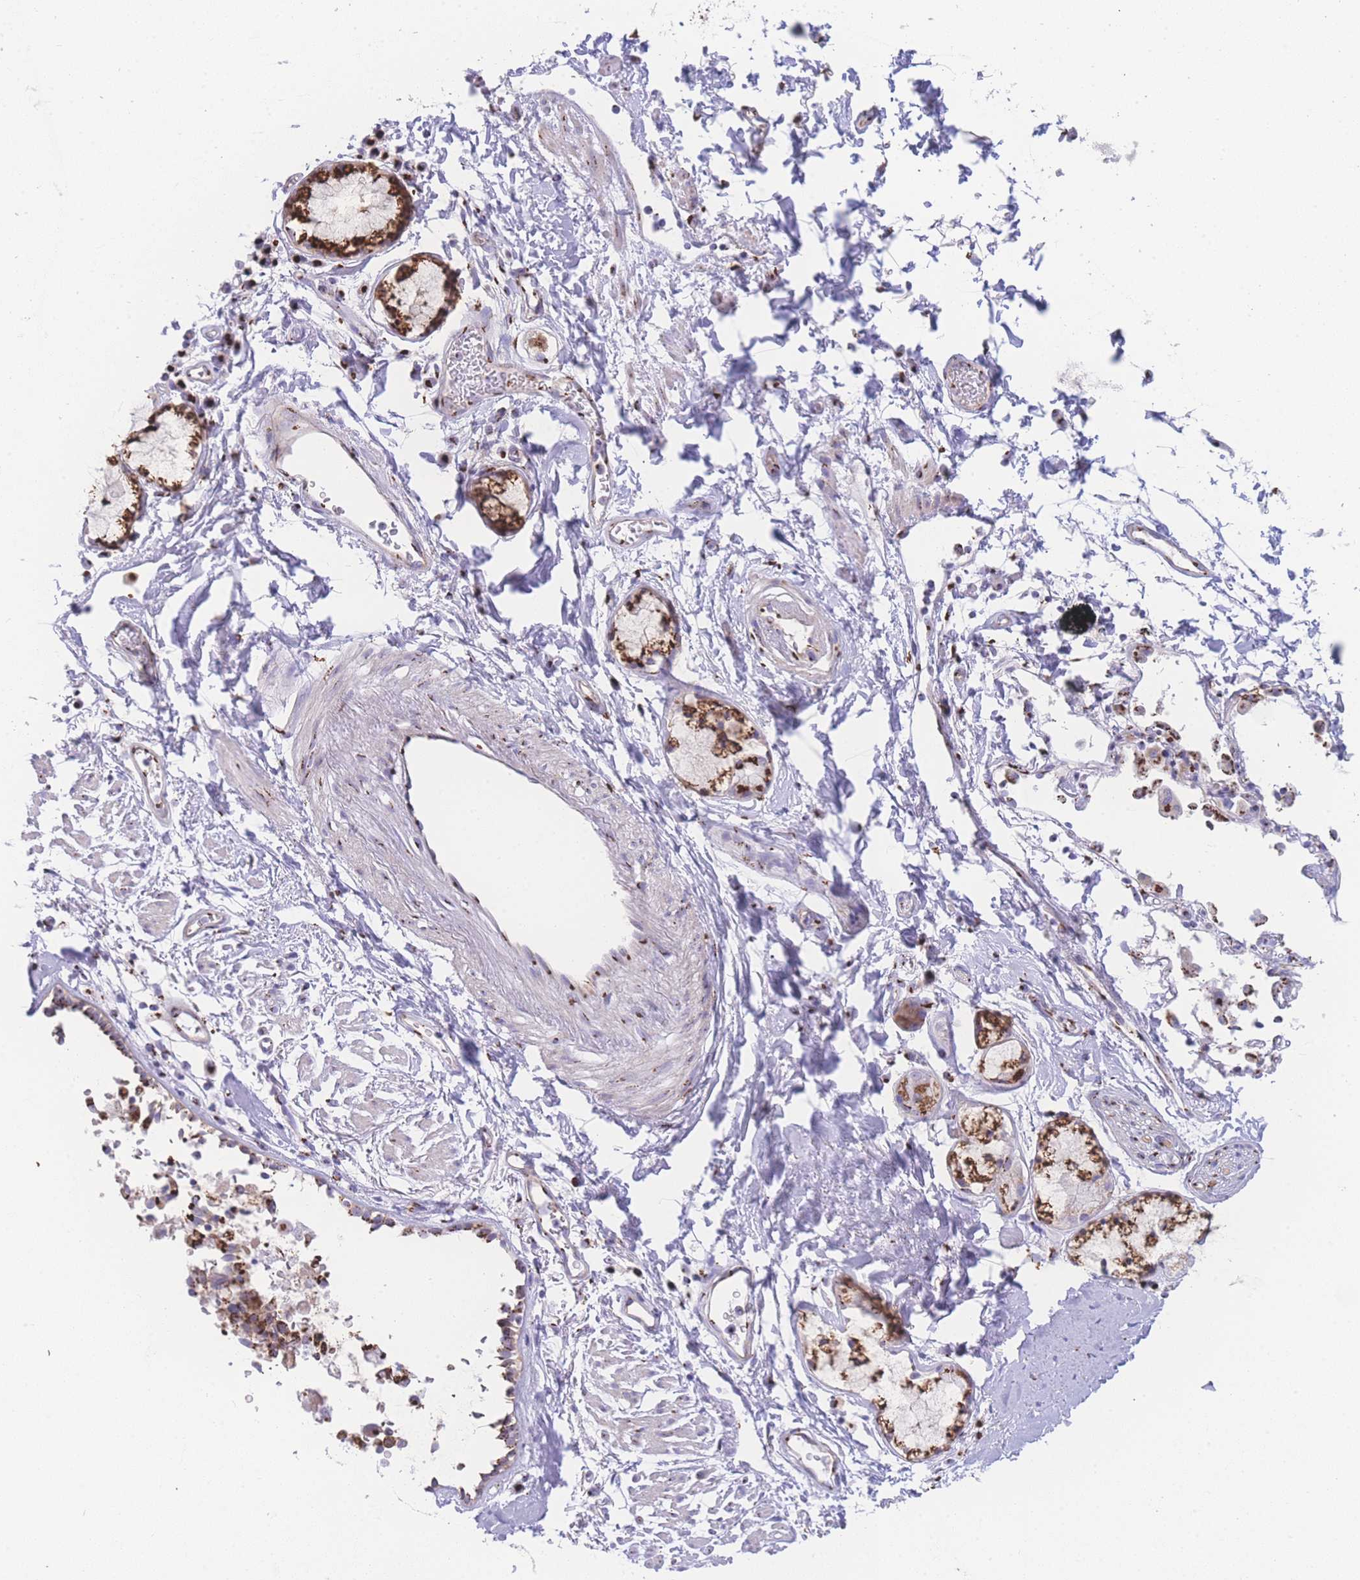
{"staining": {"intensity": "moderate", "quantity": "<25%", "location": "cytoplasmic/membranous"}, "tissue": "soft tissue", "cell_type": "Peripheral nerve", "image_type": "normal", "snomed": [{"axis": "morphology", "description": "Normal tissue, NOS"}, {"axis": "topography", "description": "Cartilage tissue"}], "caption": "A low amount of moderate cytoplasmic/membranous staining is present in about <25% of peripheral nerve in normal soft tissue.", "gene": "GOLM2", "patient": {"sex": "male", "age": 73}}